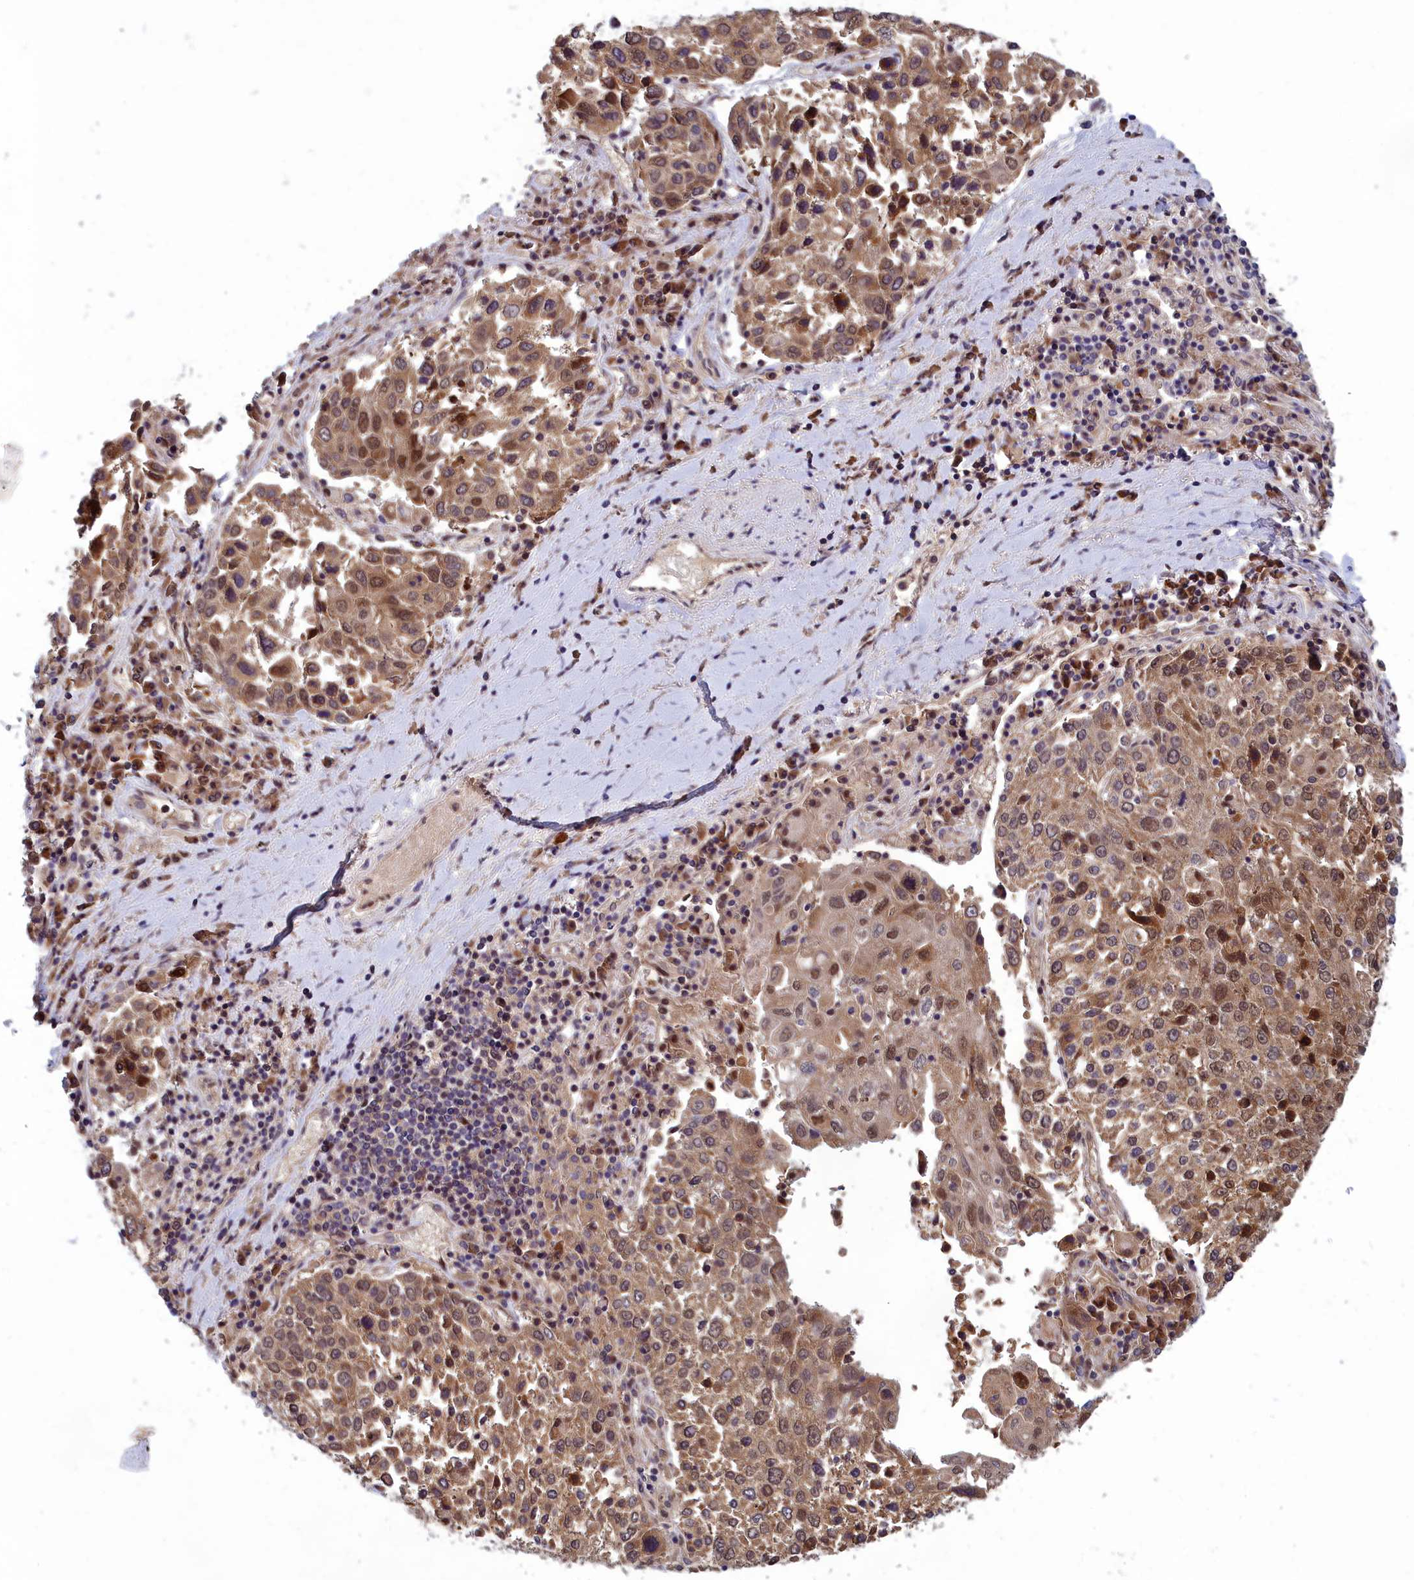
{"staining": {"intensity": "moderate", "quantity": ">75%", "location": "cytoplasmic/membranous,nuclear"}, "tissue": "lung cancer", "cell_type": "Tumor cells", "image_type": "cancer", "snomed": [{"axis": "morphology", "description": "Squamous cell carcinoma, NOS"}, {"axis": "topography", "description": "Lung"}], "caption": "This image displays IHC staining of squamous cell carcinoma (lung), with medium moderate cytoplasmic/membranous and nuclear positivity in about >75% of tumor cells.", "gene": "CCDC15", "patient": {"sex": "male", "age": 65}}